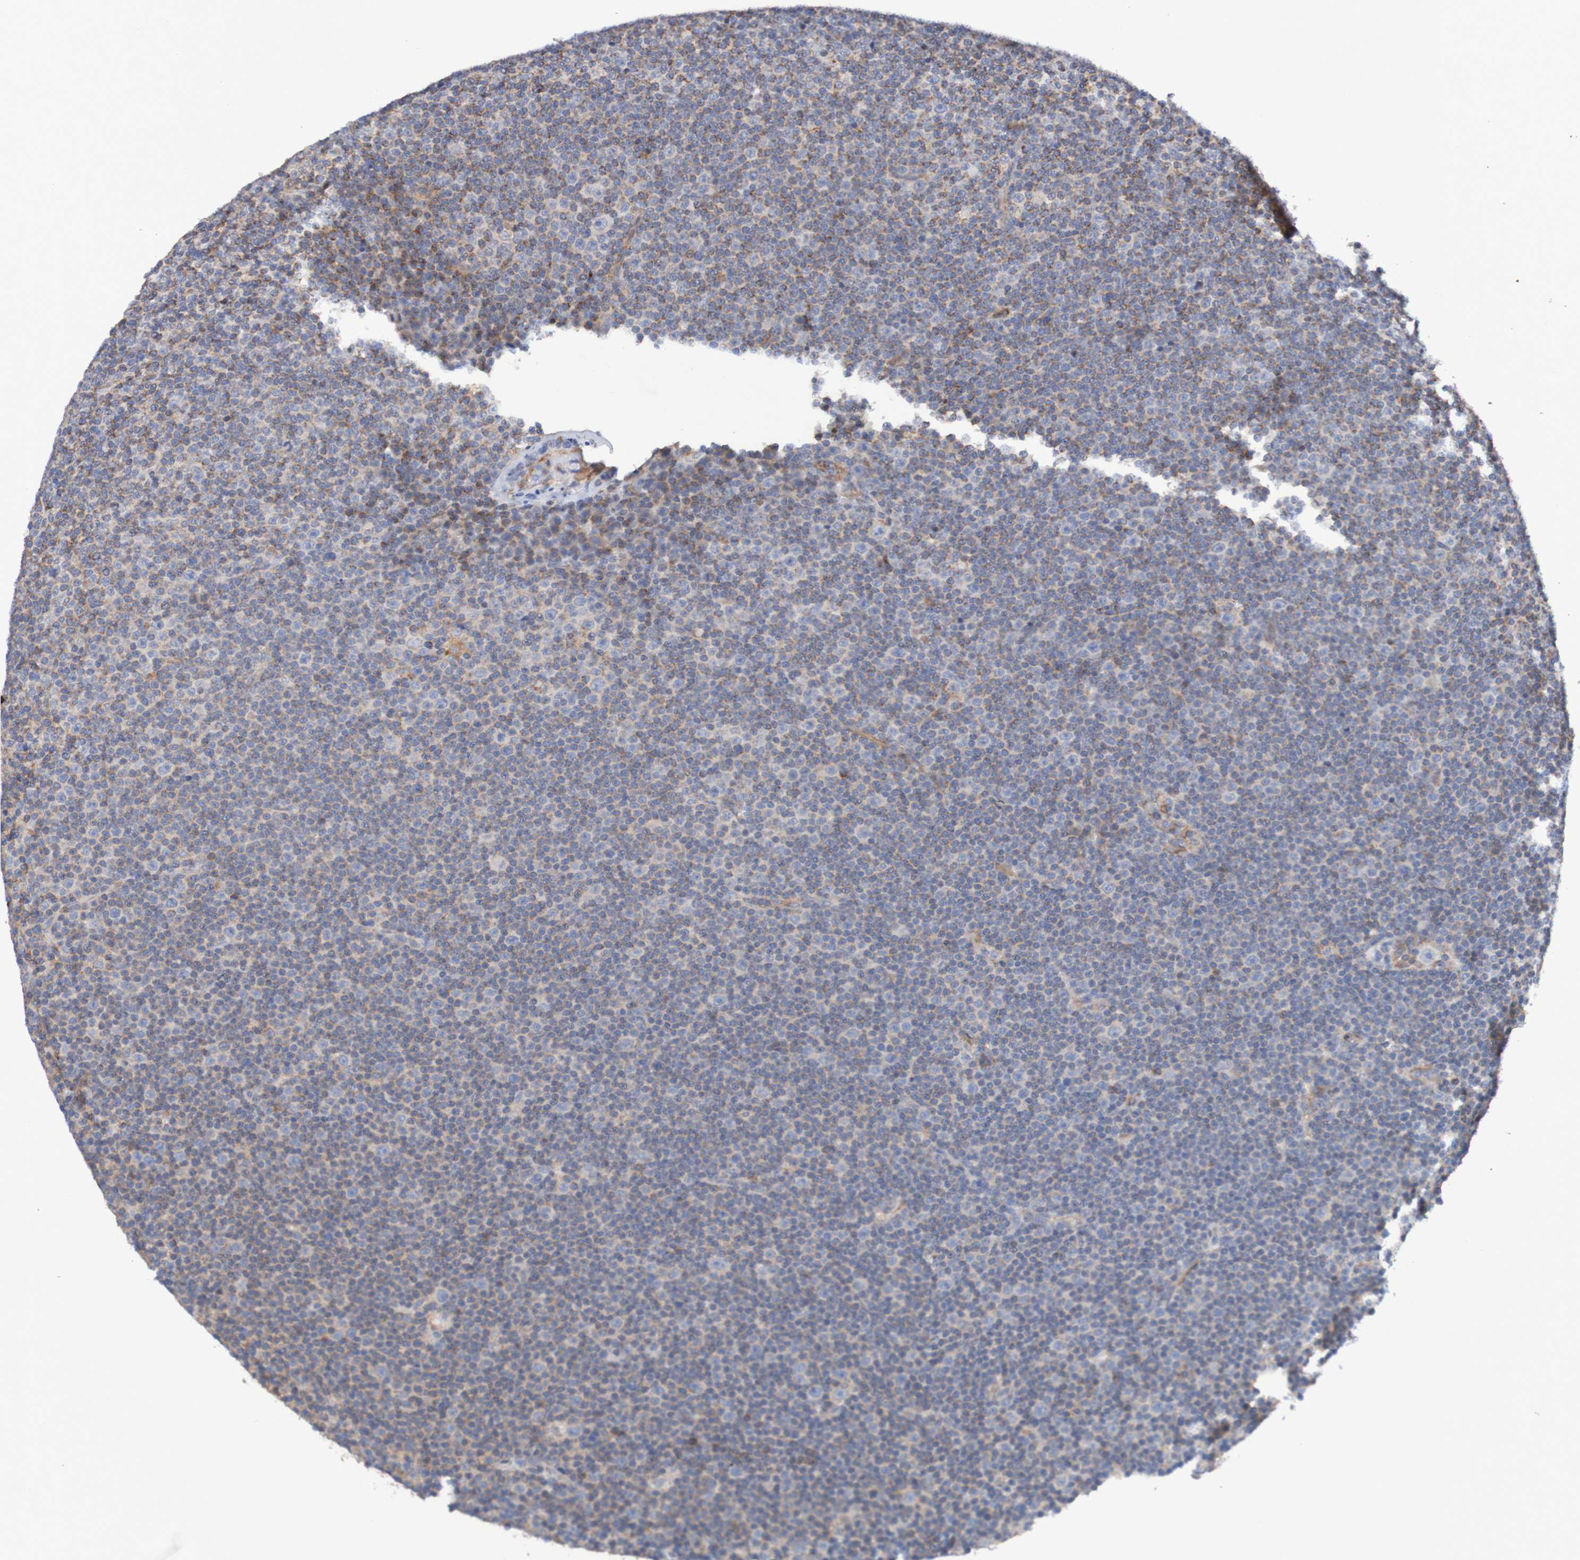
{"staining": {"intensity": "negative", "quantity": "none", "location": "none"}, "tissue": "lymphoma", "cell_type": "Tumor cells", "image_type": "cancer", "snomed": [{"axis": "morphology", "description": "Malignant lymphoma, non-Hodgkin's type, Low grade"}, {"axis": "topography", "description": "Lymph node"}], "caption": "High magnification brightfield microscopy of malignant lymphoma, non-Hodgkin's type (low-grade) stained with DAB (brown) and counterstained with hematoxylin (blue): tumor cells show no significant positivity.", "gene": "WNT4", "patient": {"sex": "female", "age": 67}}